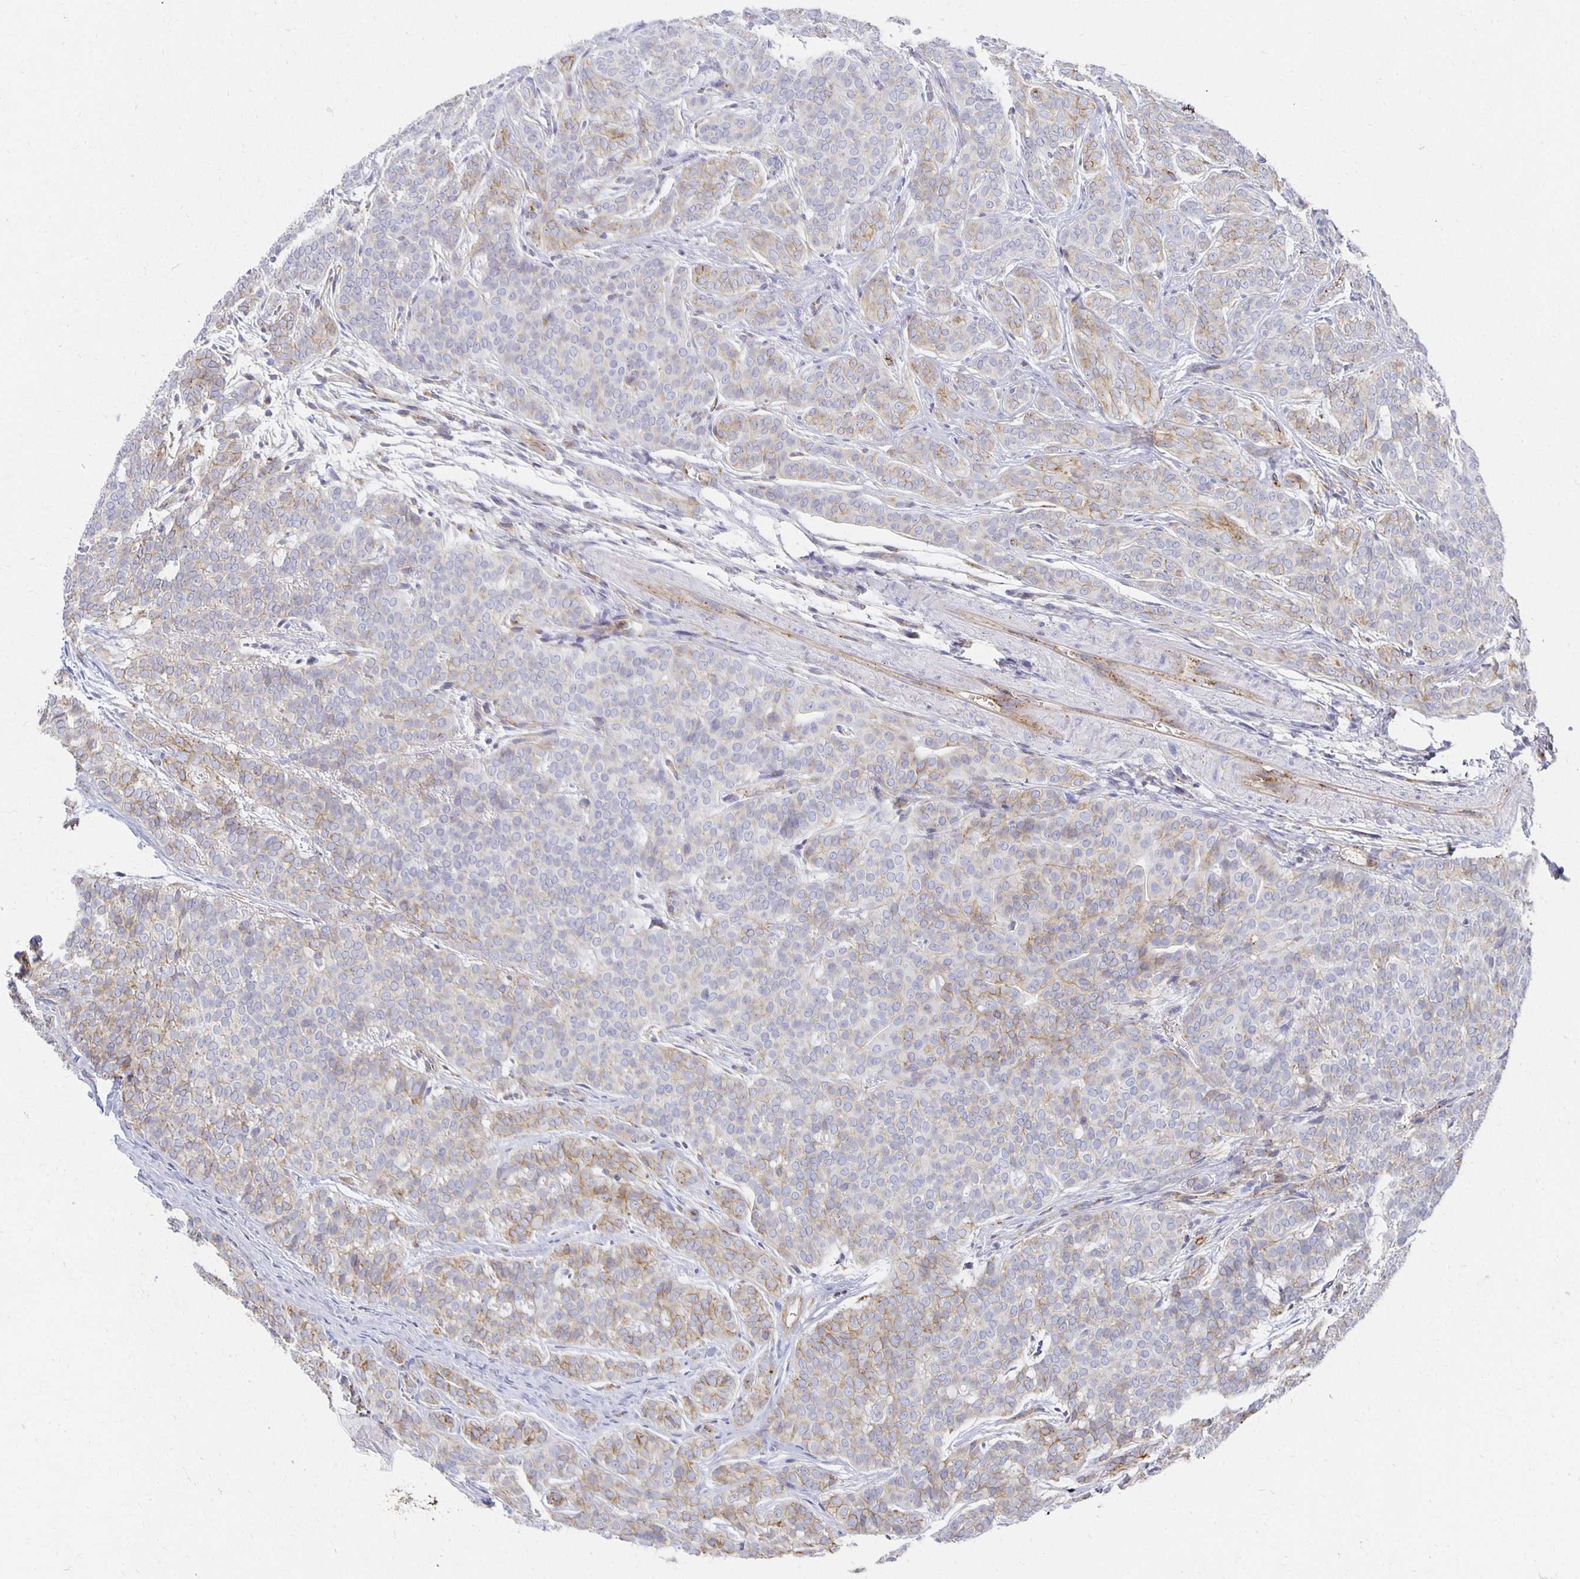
{"staining": {"intensity": "weak", "quantity": "25%-75%", "location": "cytoplasmic/membranous"}, "tissue": "head and neck cancer", "cell_type": "Tumor cells", "image_type": "cancer", "snomed": [{"axis": "morphology", "description": "Normal tissue, NOS"}, {"axis": "morphology", "description": "Adenocarcinoma, NOS"}, {"axis": "topography", "description": "Oral tissue"}, {"axis": "topography", "description": "Head-Neck"}], "caption": "Weak cytoplasmic/membranous expression for a protein is identified in about 25%-75% of tumor cells of head and neck cancer using immunohistochemistry (IHC).", "gene": "TAAR1", "patient": {"sex": "female", "age": 57}}